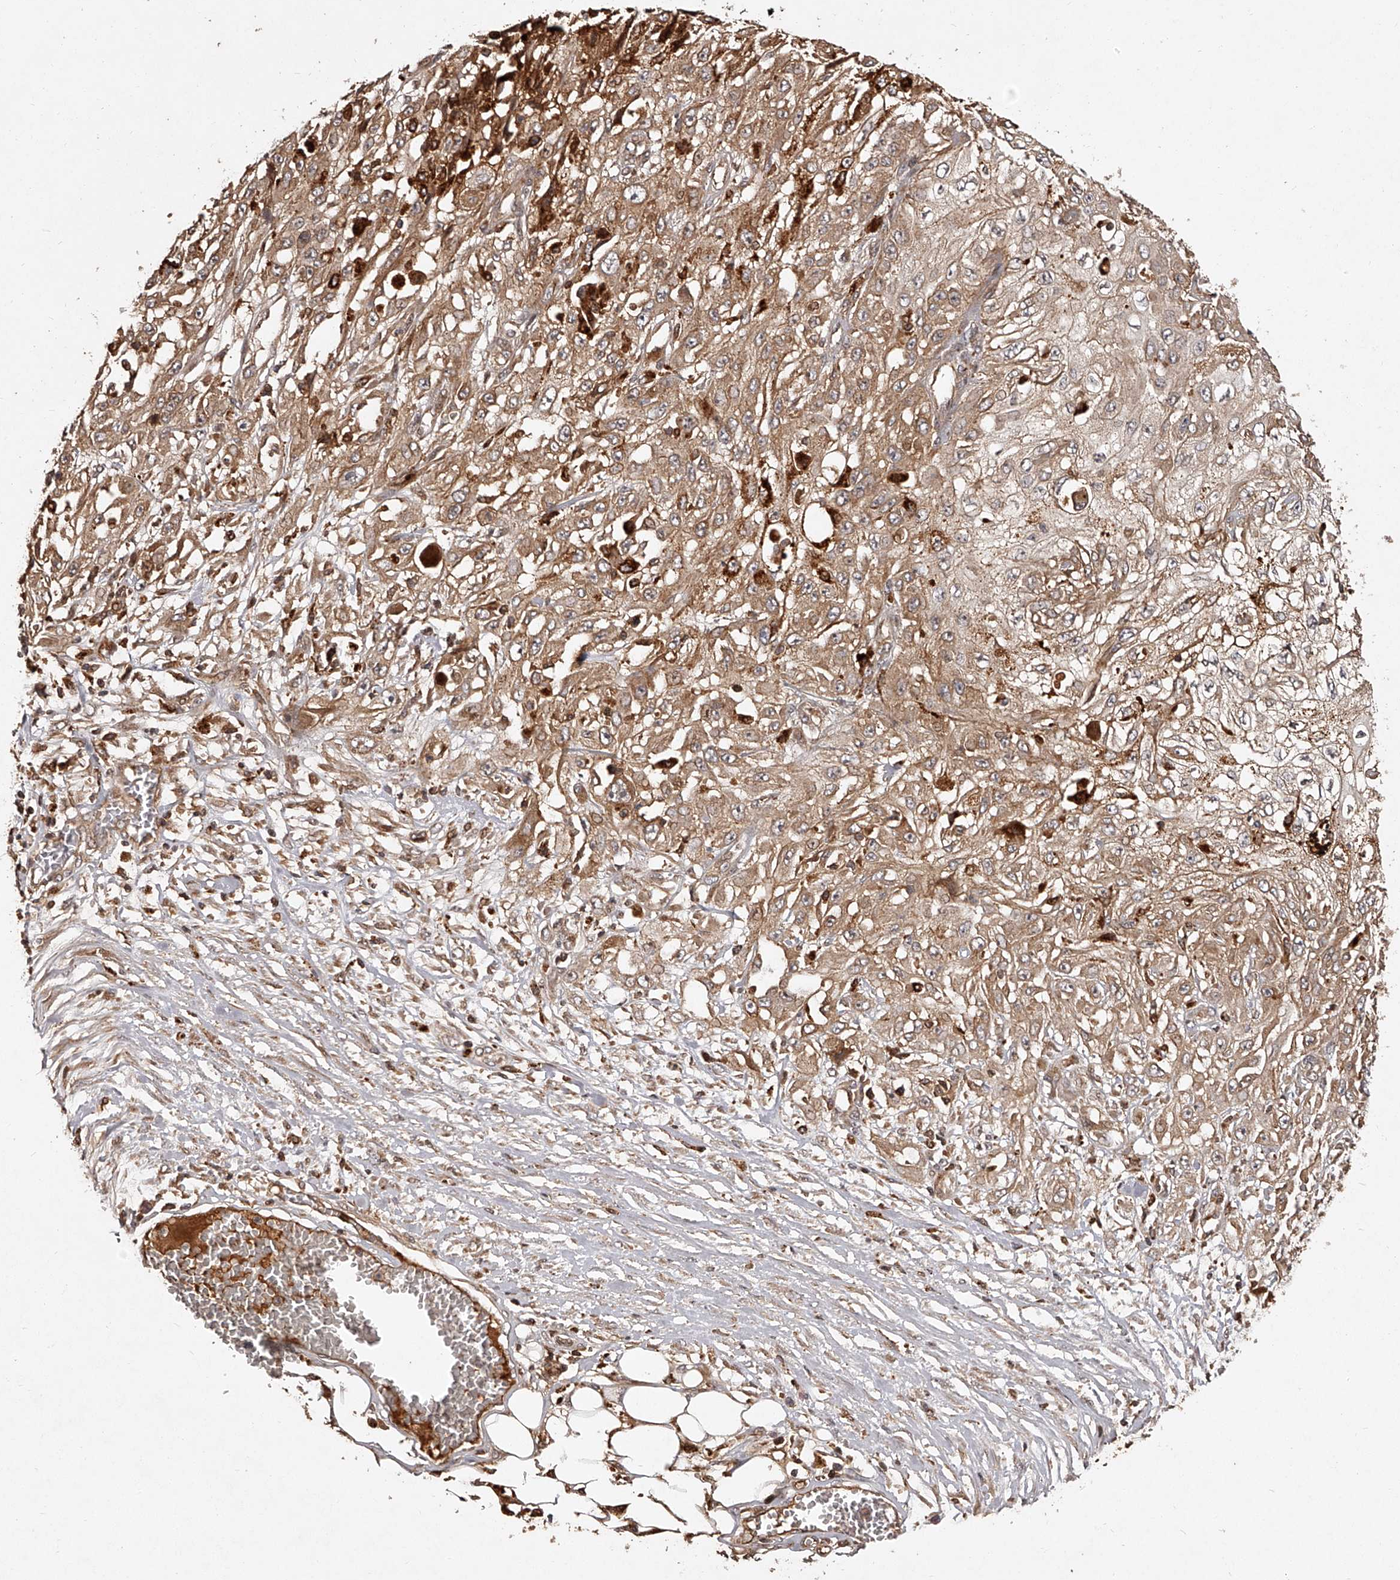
{"staining": {"intensity": "moderate", "quantity": ">75%", "location": "cytoplasmic/membranous"}, "tissue": "skin cancer", "cell_type": "Tumor cells", "image_type": "cancer", "snomed": [{"axis": "morphology", "description": "Squamous cell carcinoma, NOS"}, {"axis": "morphology", "description": "Squamous cell carcinoma, metastatic, NOS"}, {"axis": "topography", "description": "Skin"}, {"axis": "topography", "description": "Lymph node"}], "caption": "High-power microscopy captured an immunohistochemistry histopathology image of skin cancer, revealing moderate cytoplasmic/membranous positivity in about >75% of tumor cells.", "gene": "CRYZL1", "patient": {"sex": "male", "age": 75}}